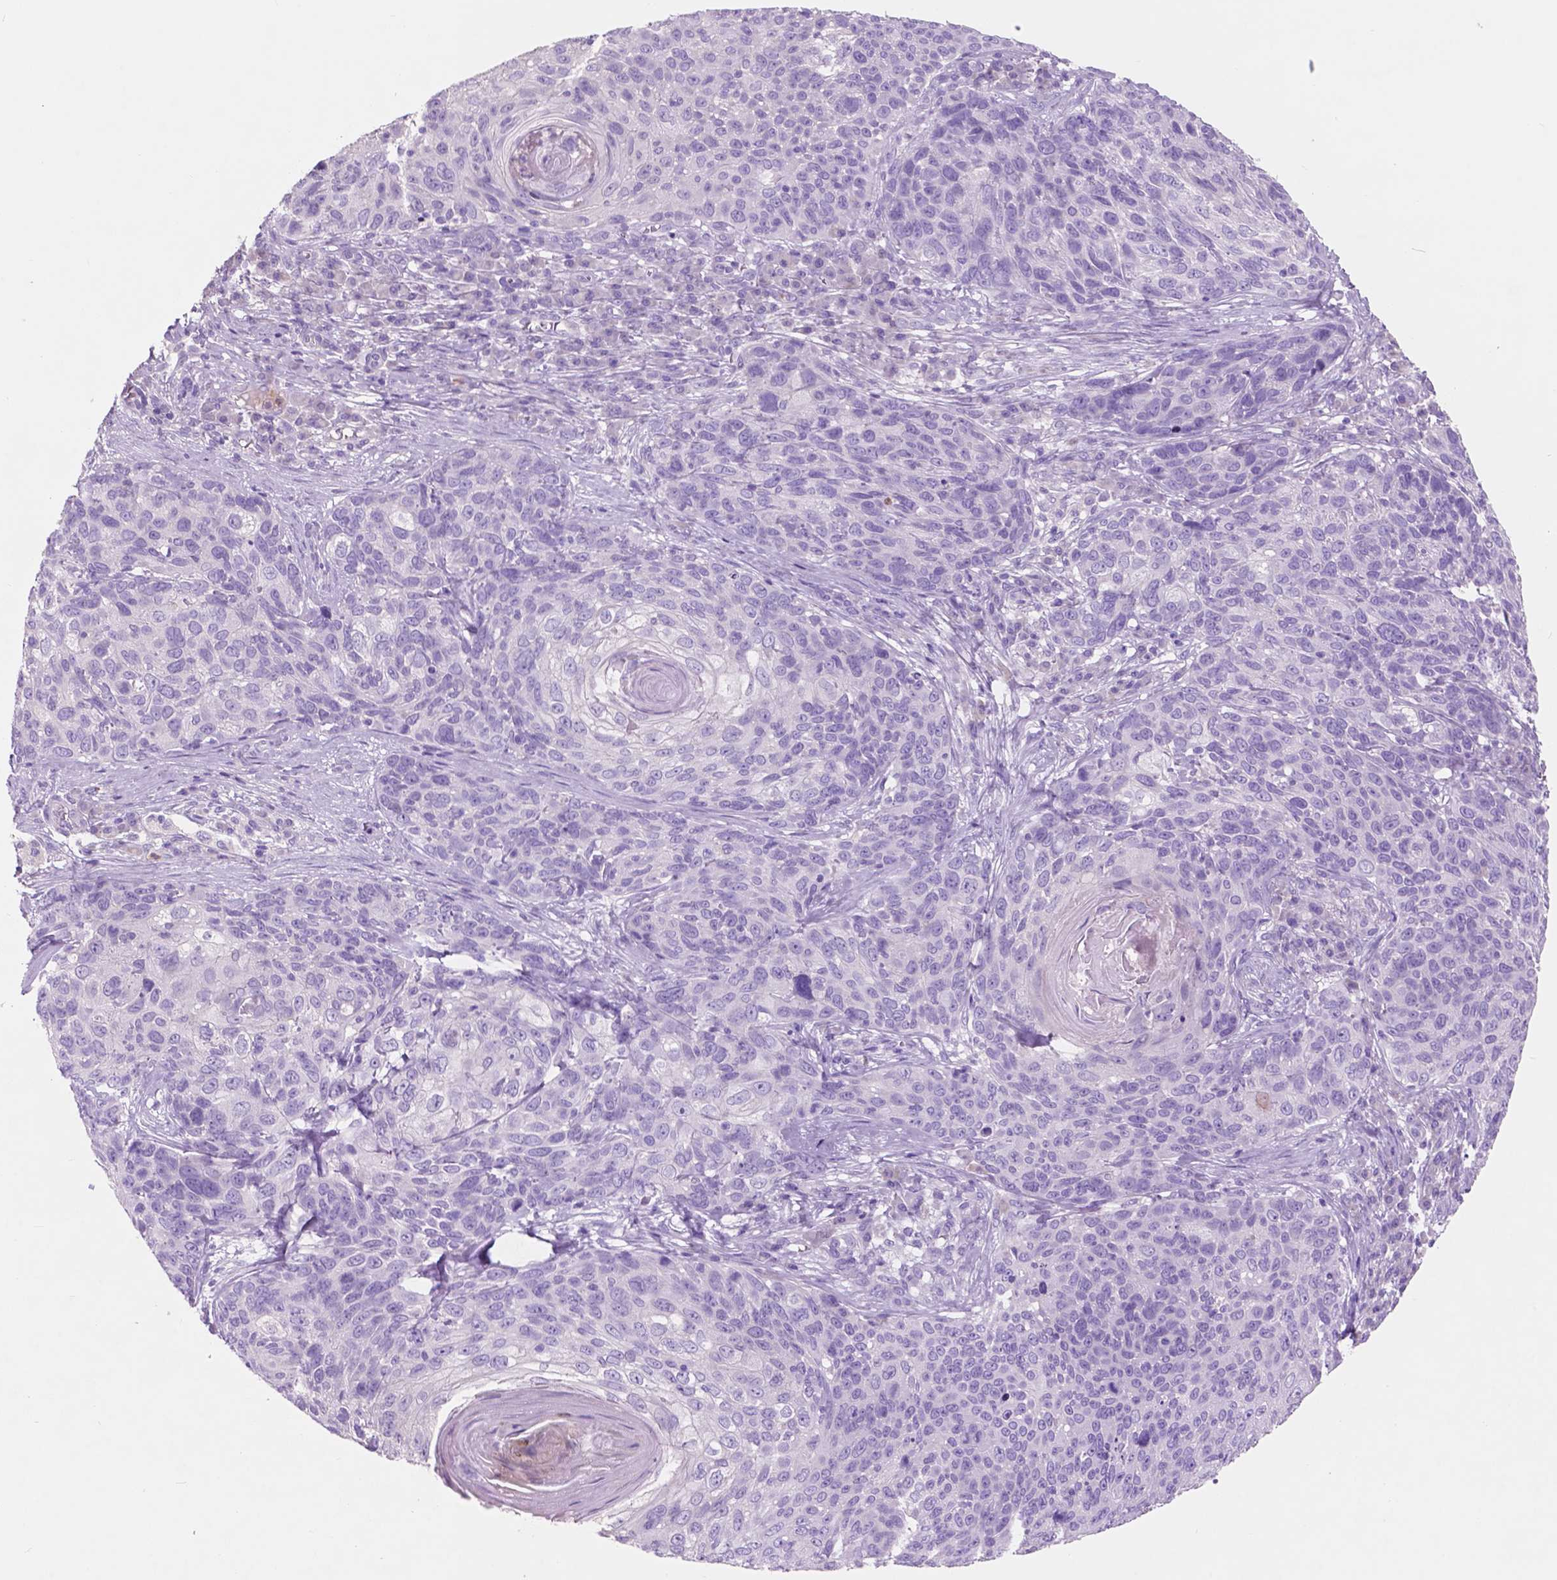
{"staining": {"intensity": "negative", "quantity": "none", "location": "none"}, "tissue": "skin cancer", "cell_type": "Tumor cells", "image_type": "cancer", "snomed": [{"axis": "morphology", "description": "Squamous cell carcinoma, NOS"}, {"axis": "topography", "description": "Skin"}], "caption": "IHC of human skin squamous cell carcinoma demonstrates no expression in tumor cells. (DAB (3,3'-diaminobenzidine) IHC, high magnification).", "gene": "CUZD1", "patient": {"sex": "male", "age": 92}}